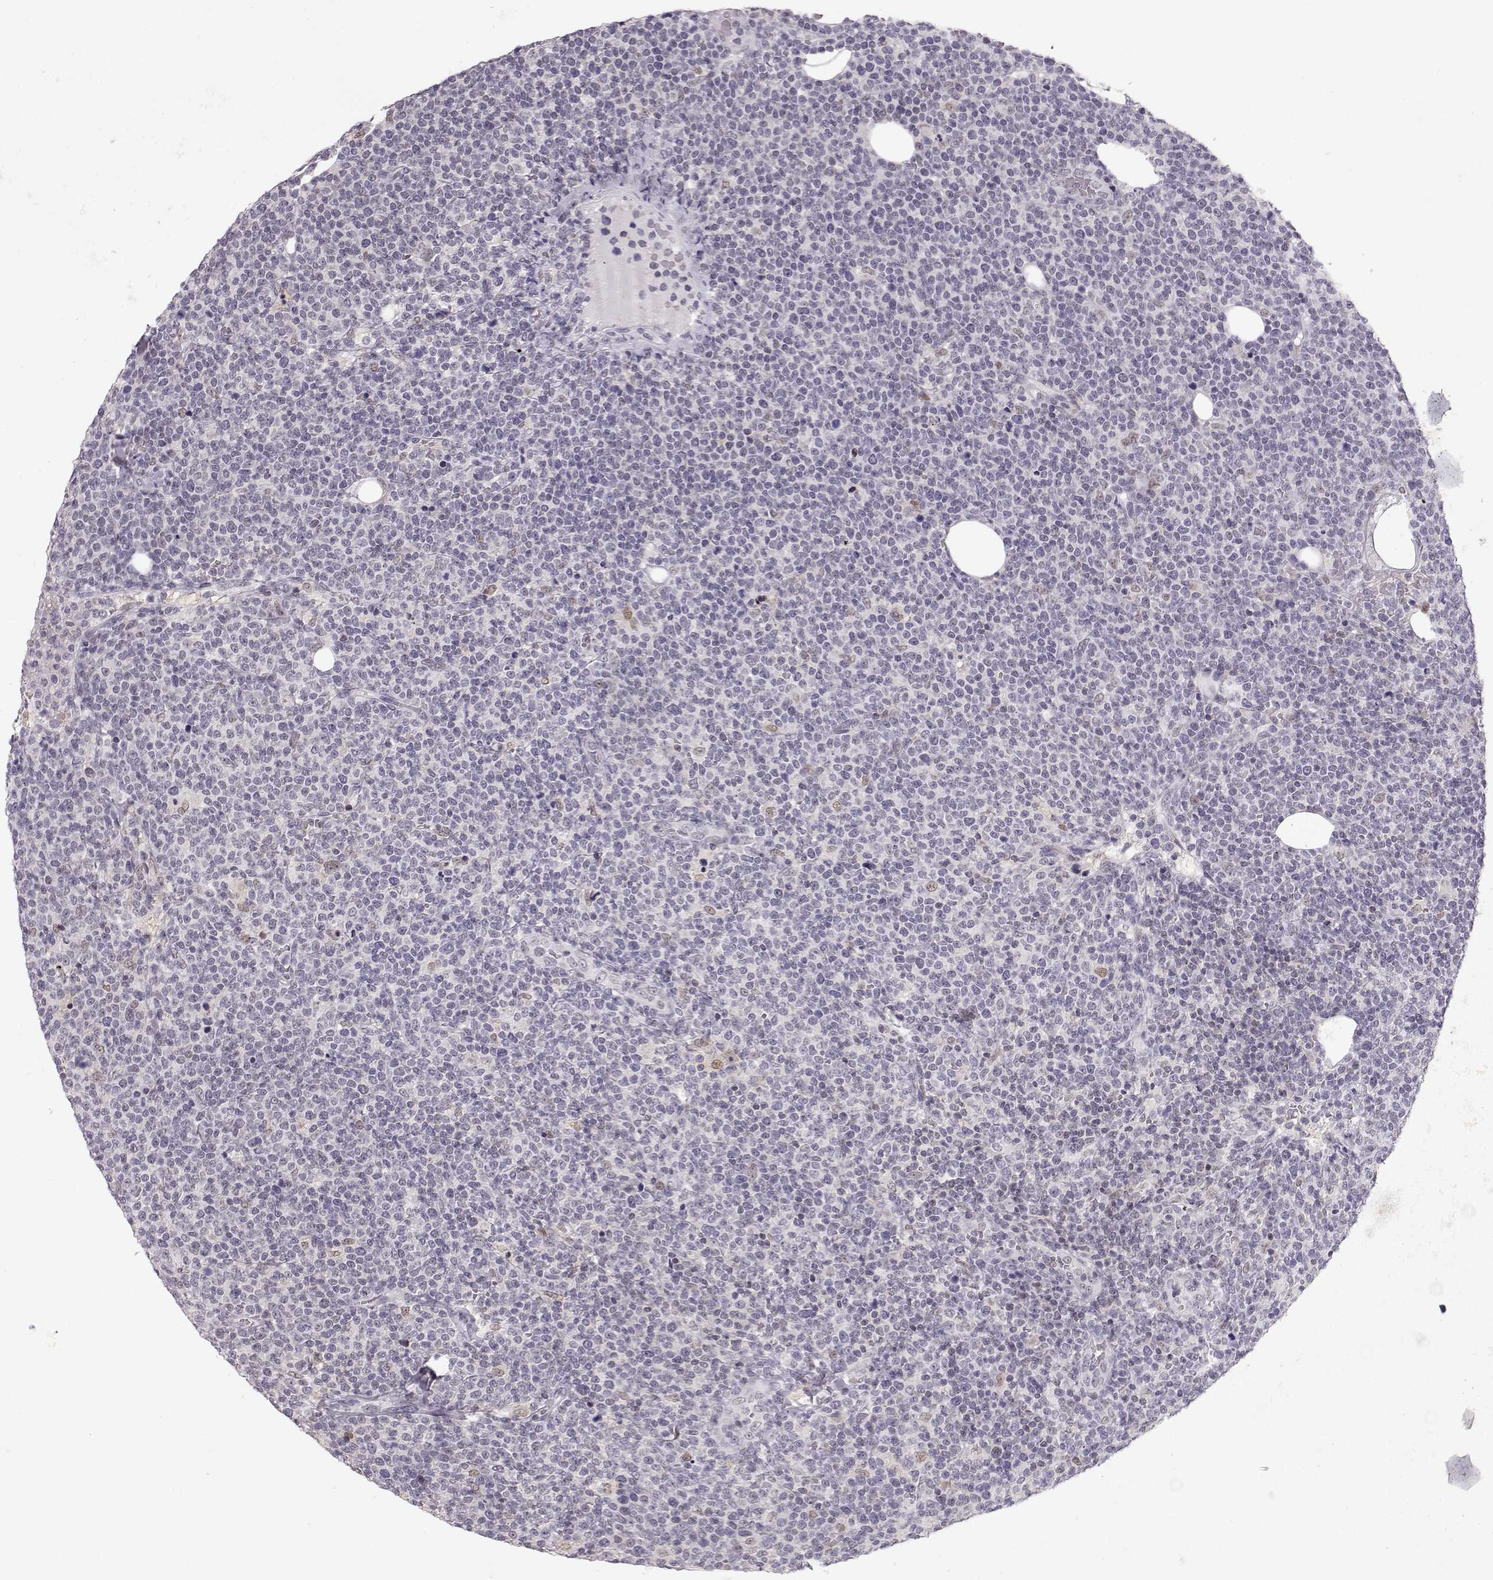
{"staining": {"intensity": "negative", "quantity": "none", "location": "none"}, "tissue": "lymphoma", "cell_type": "Tumor cells", "image_type": "cancer", "snomed": [{"axis": "morphology", "description": "Malignant lymphoma, non-Hodgkin's type, High grade"}, {"axis": "topography", "description": "Lymph node"}], "caption": "The image reveals no staining of tumor cells in high-grade malignant lymphoma, non-Hodgkin's type.", "gene": "TEPP", "patient": {"sex": "male", "age": 61}}